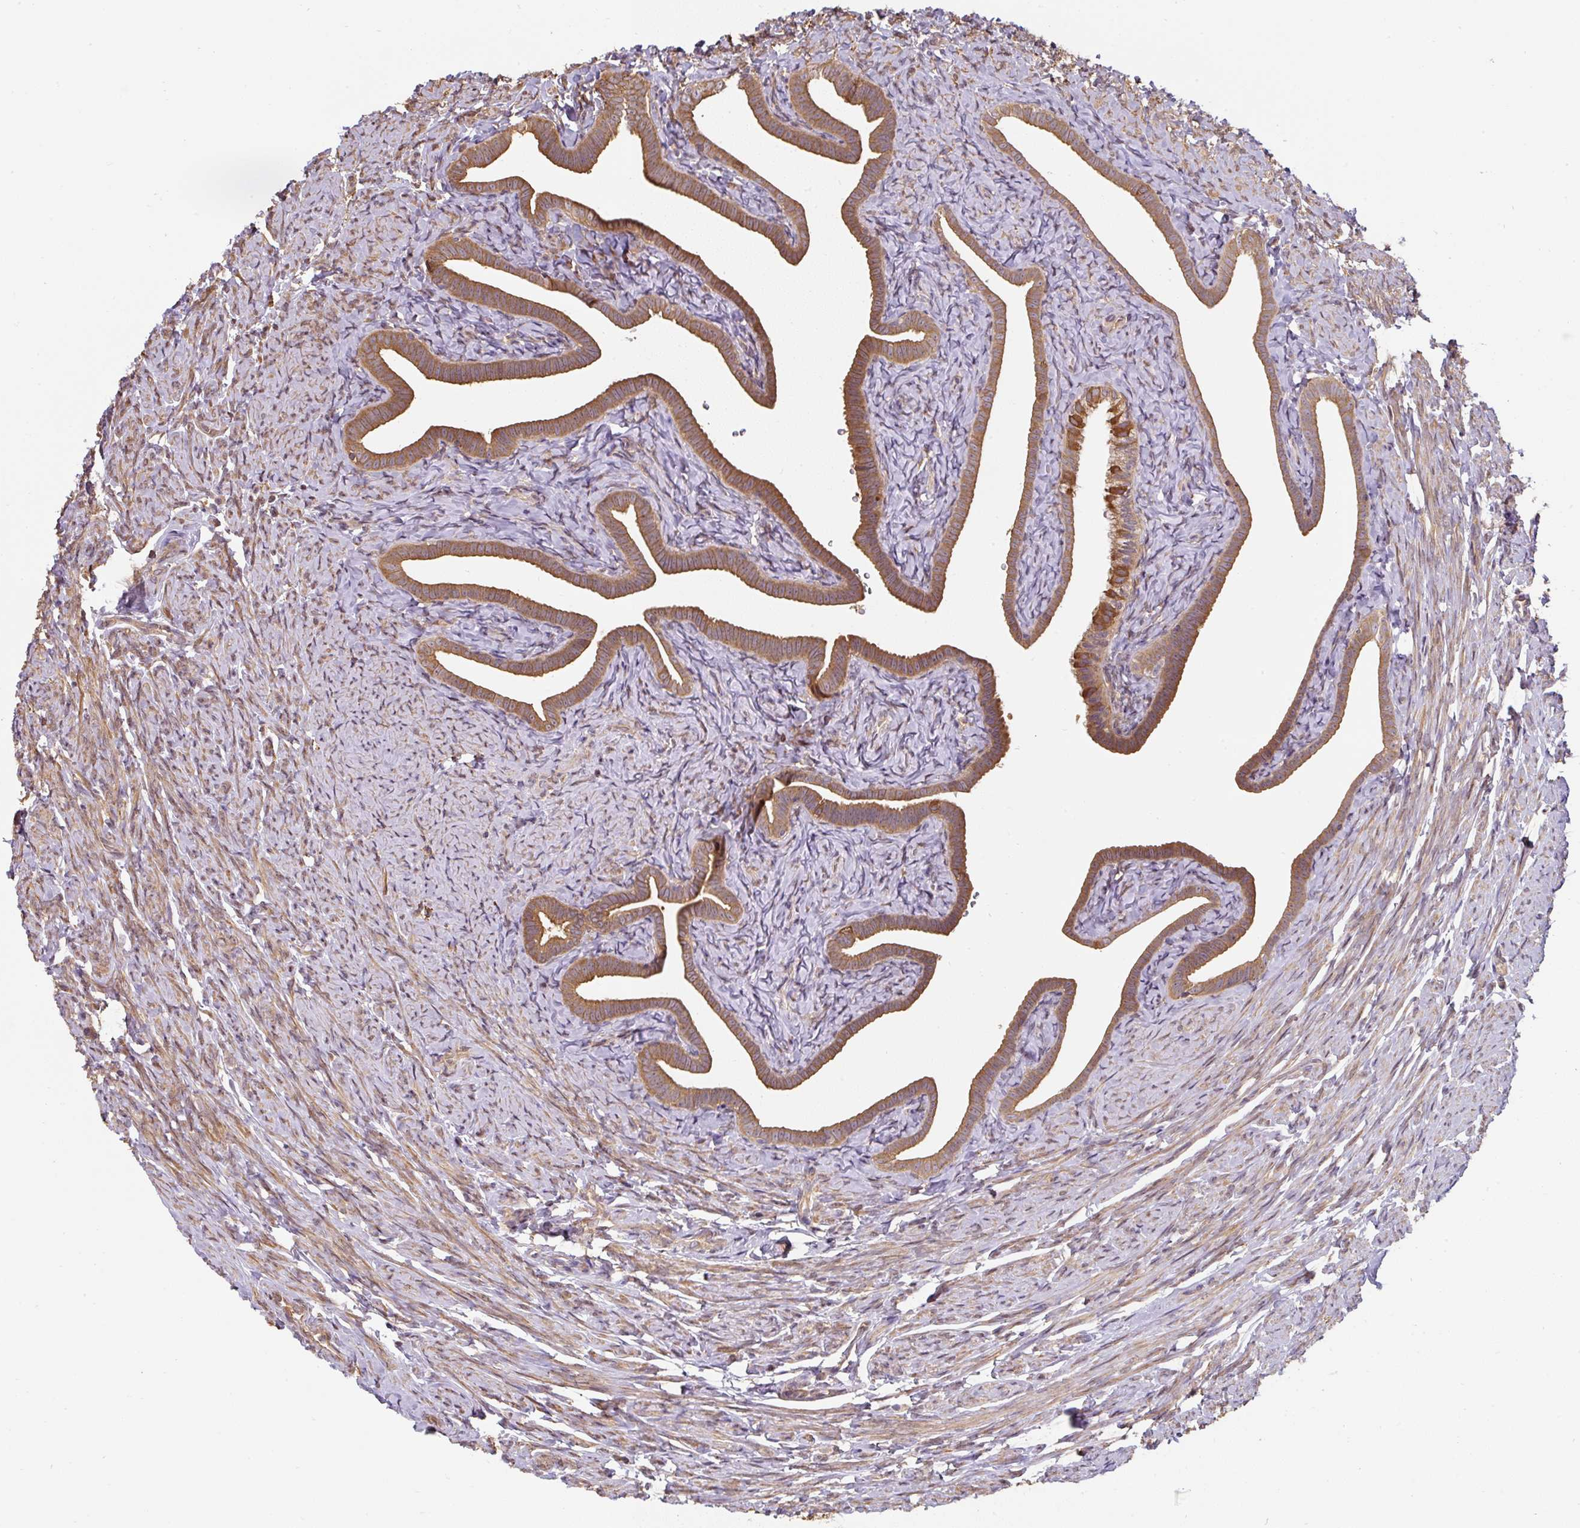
{"staining": {"intensity": "strong", "quantity": ">75%", "location": "cytoplasmic/membranous"}, "tissue": "fallopian tube", "cell_type": "Glandular cells", "image_type": "normal", "snomed": [{"axis": "morphology", "description": "Normal tissue, NOS"}, {"axis": "topography", "description": "Fallopian tube"}], "caption": "Glandular cells reveal strong cytoplasmic/membranous expression in about >75% of cells in normal fallopian tube.", "gene": "ST13", "patient": {"sex": "female", "age": 69}}